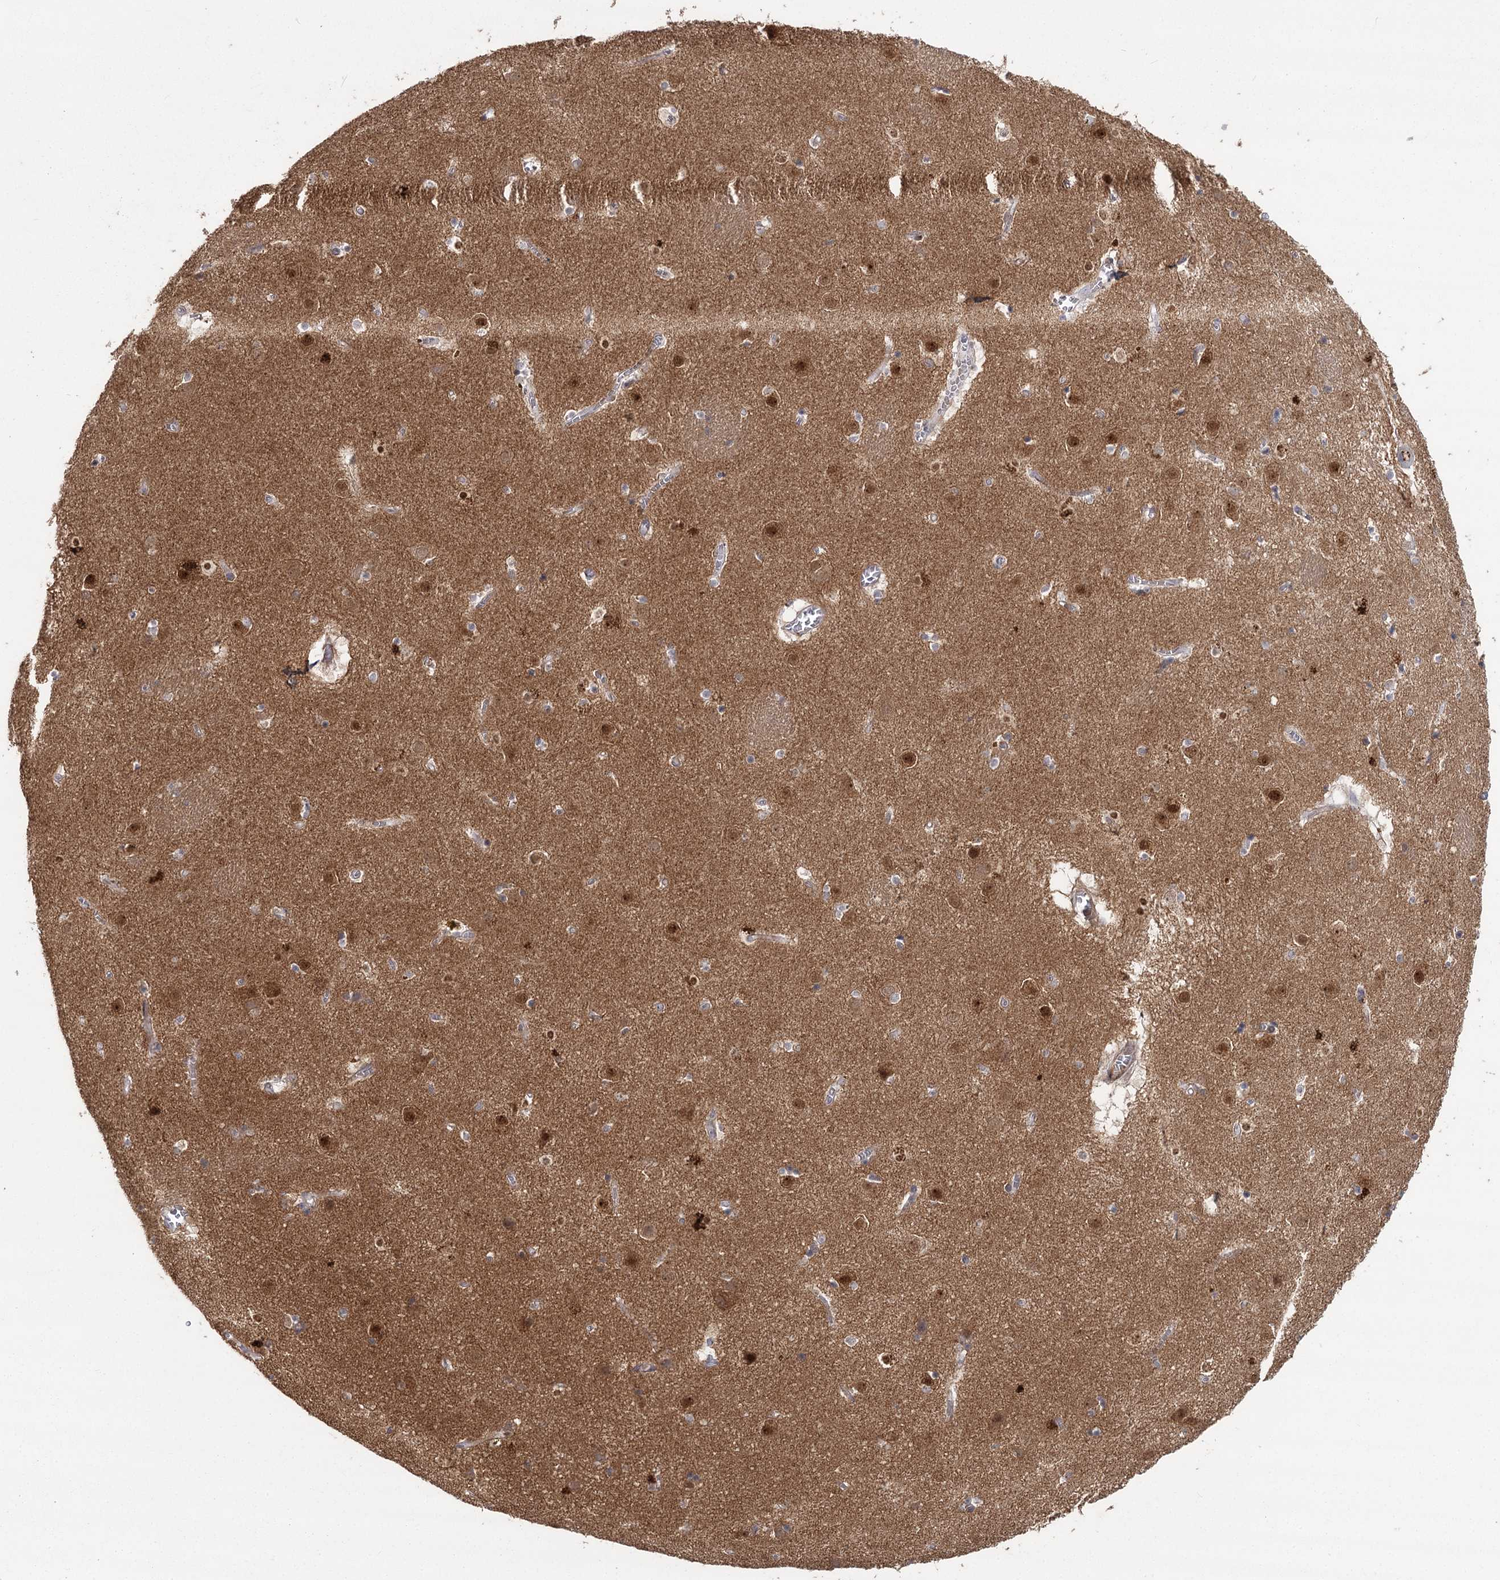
{"staining": {"intensity": "negative", "quantity": "none", "location": "none"}, "tissue": "caudate", "cell_type": "Glial cells", "image_type": "normal", "snomed": [{"axis": "morphology", "description": "Normal tissue, NOS"}, {"axis": "topography", "description": "Lateral ventricle wall"}], "caption": "High power microscopy photomicrograph of an IHC image of unremarkable caudate, revealing no significant positivity in glial cells.", "gene": "AP2M1", "patient": {"sex": "male", "age": 70}}